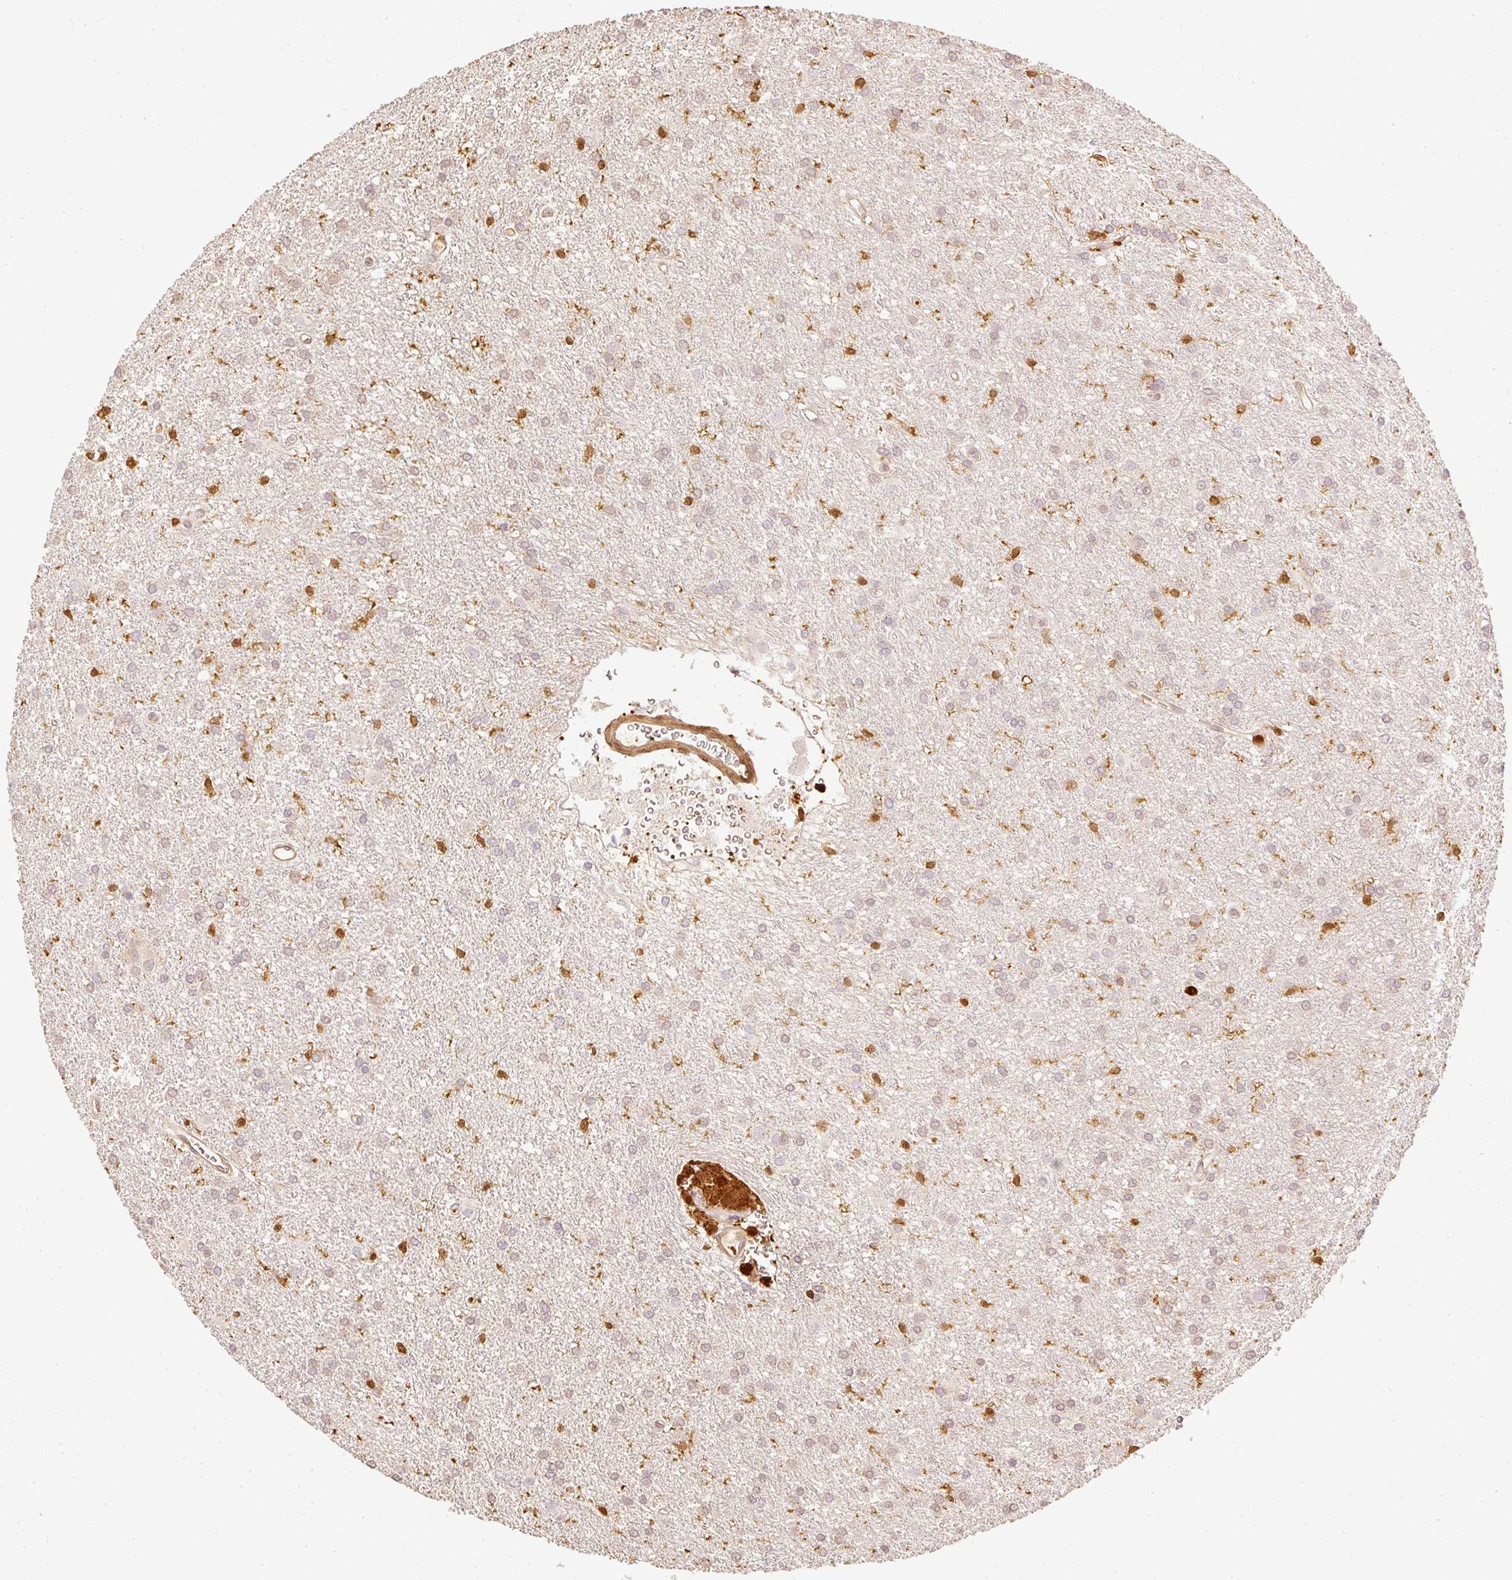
{"staining": {"intensity": "weak", "quantity": "<25%", "location": "cytoplasmic/membranous"}, "tissue": "glioma", "cell_type": "Tumor cells", "image_type": "cancer", "snomed": [{"axis": "morphology", "description": "Glioma, malignant, High grade"}, {"axis": "topography", "description": "Brain"}], "caption": "Tumor cells are negative for protein expression in human malignant glioma (high-grade). (IHC, brightfield microscopy, high magnification).", "gene": "PFN1", "patient": {"sex": "female", "age": 50}}